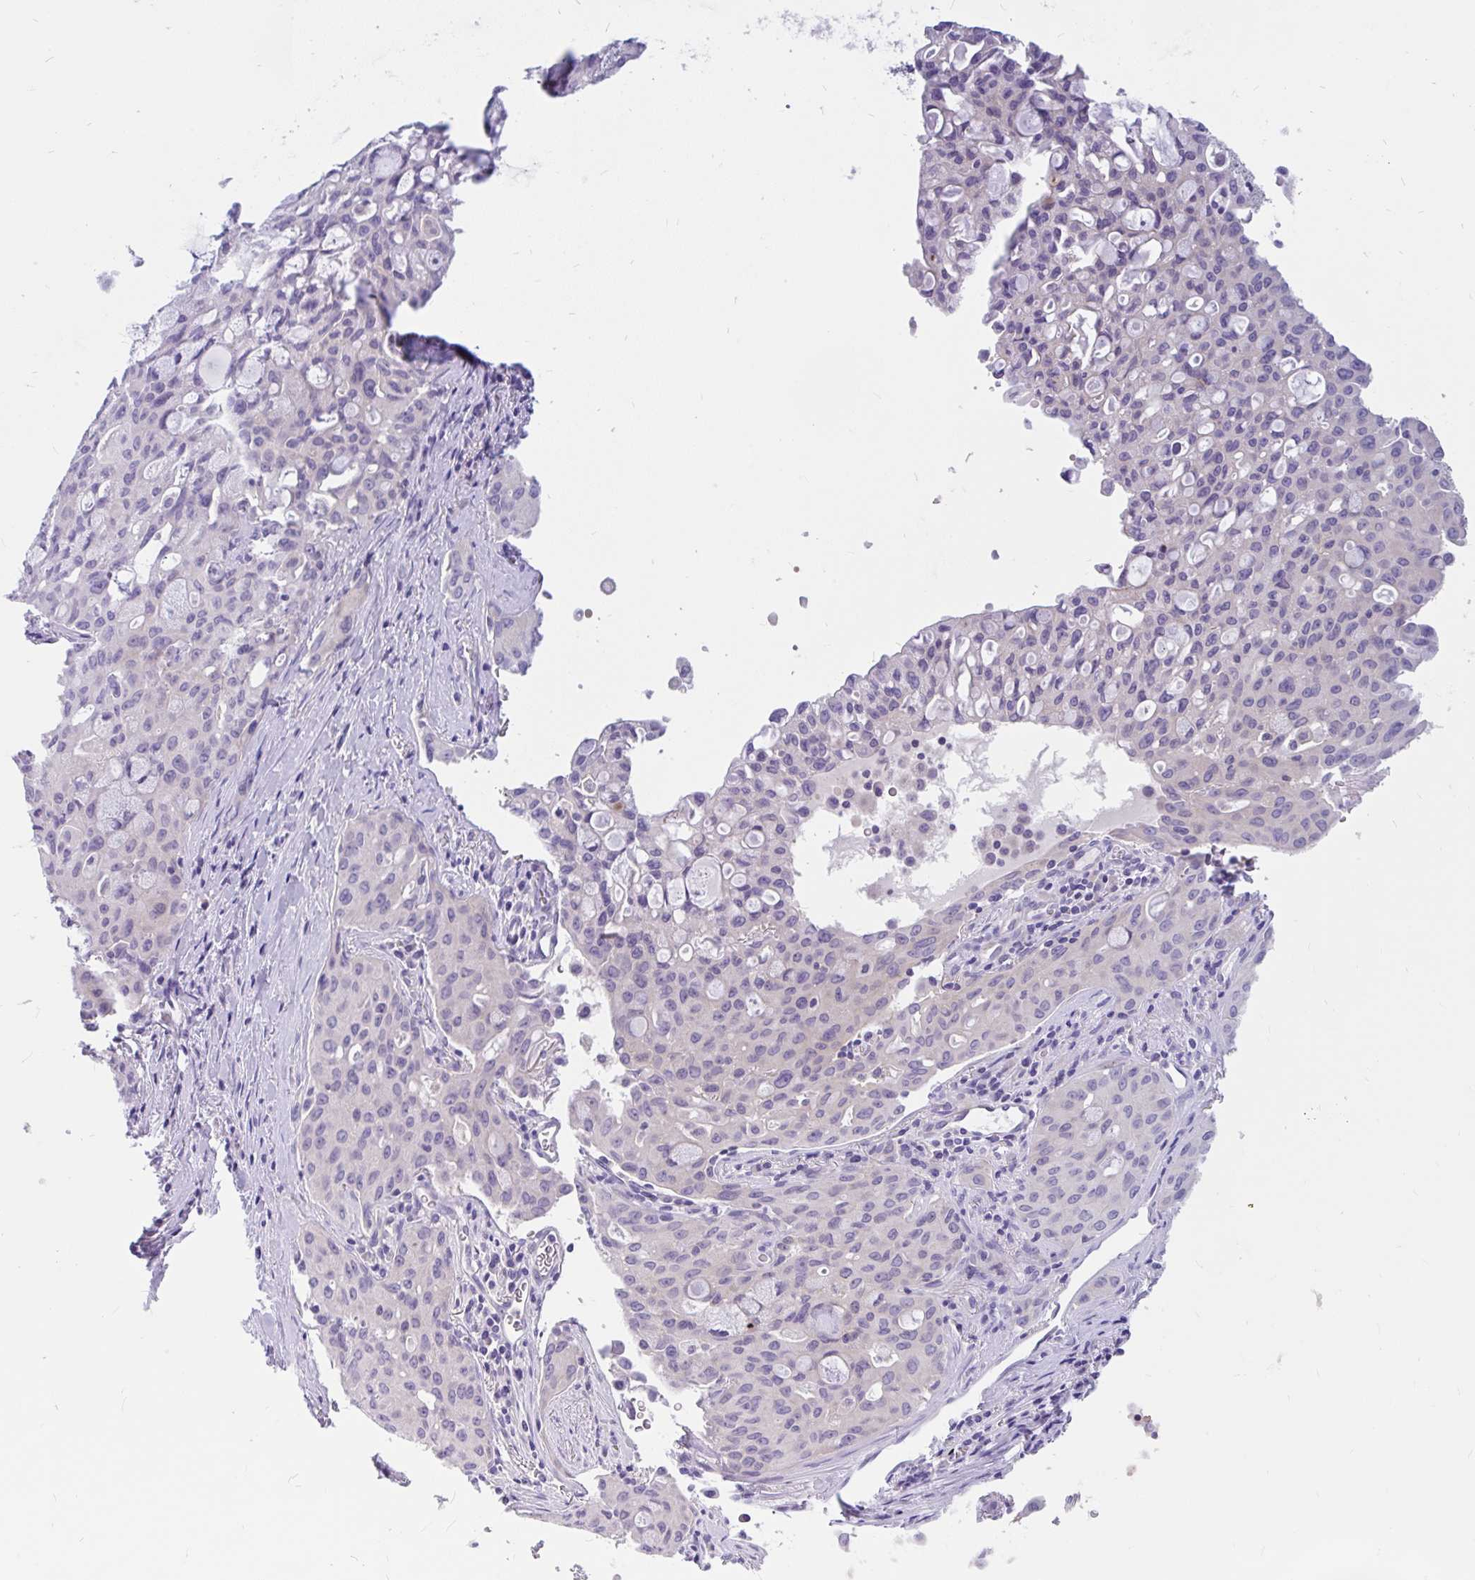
{"staining": {"intensity": "negative", "quantity": "none", "location": "none"}, "tissue": "lung cancer", "cell_type": "Tumor cells", "image_type": "cancer", "snomed": [{"axis": "morphology", "description": "Adenocarcinoma, NOS"}, {"axis": "topography", "description": "Lung"}], "caption": "IHC of adenocarcinoma (lung) reveals no positivity in tumor cells.", "gene": "KIAA2013", "patient": {"sex": "female", "age": 44}}